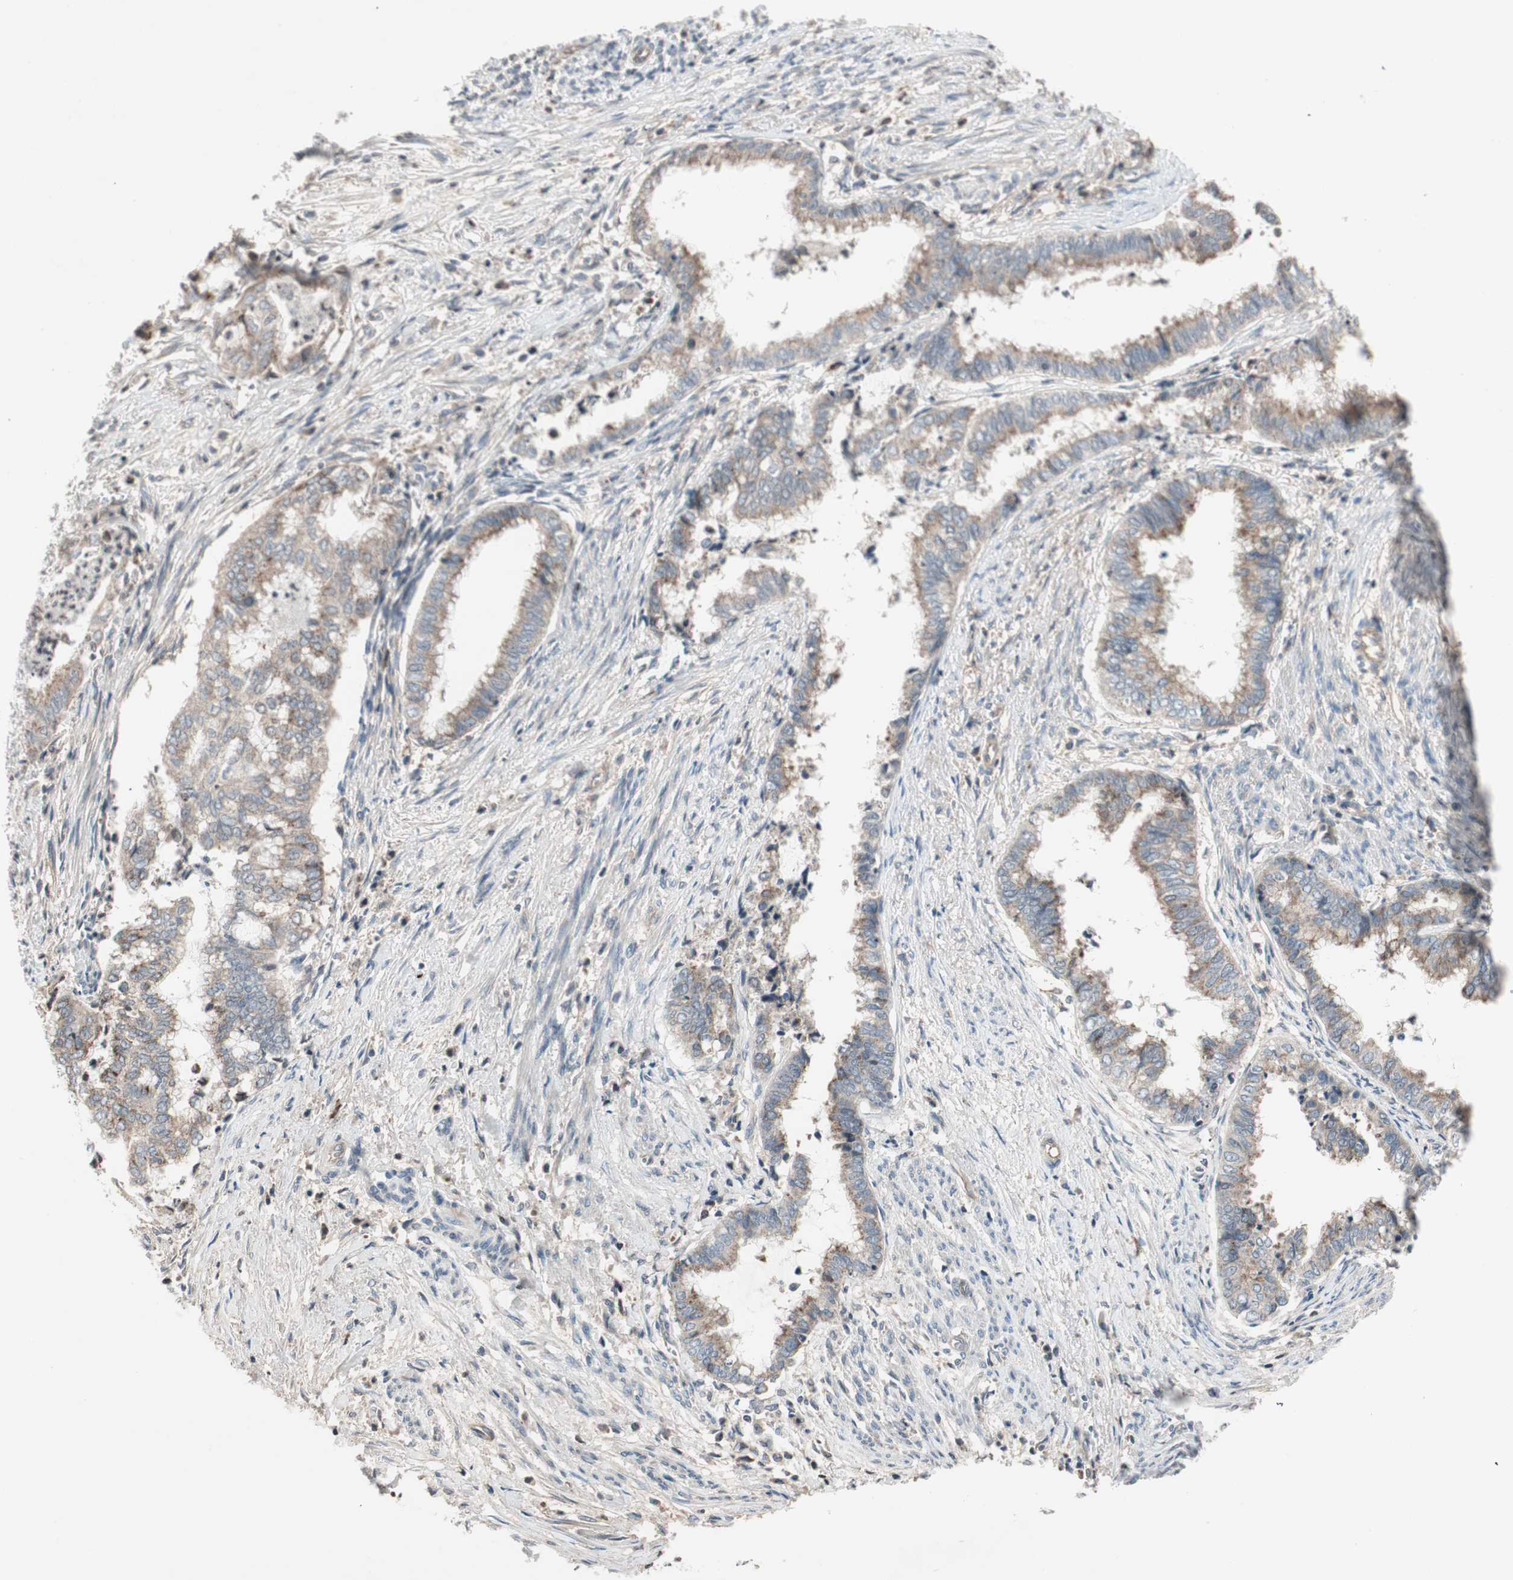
{"staining": {"intensity": "moderate", "quantity": ">75%", "location": "cytoplasmic/membranous"}, "tissue": "endometrial cancer", "cell_type": "Tumor cells", "image_type": "cancer", "snomed": [{"axis": "morphology", "description": "Necrosis, NOS"}, {"axis": "morphology", "description": "Adenocarcinoma, NOS"}, {"axis": "topography", "description": "Endometrium"}], "caption": "Protein staining shows moderate cytoplasmic/membranous staining in approximately >75% of tumor cells in adenocarcinoma (endometrial). (Stains: DAB (3,3'-diaminobenzidine) in brown, nuclei in blue, Microscopy: brightfield microscopy at high magnification).", "gene": "GCLM", "patient": {"sex": "female", "age": 79}}